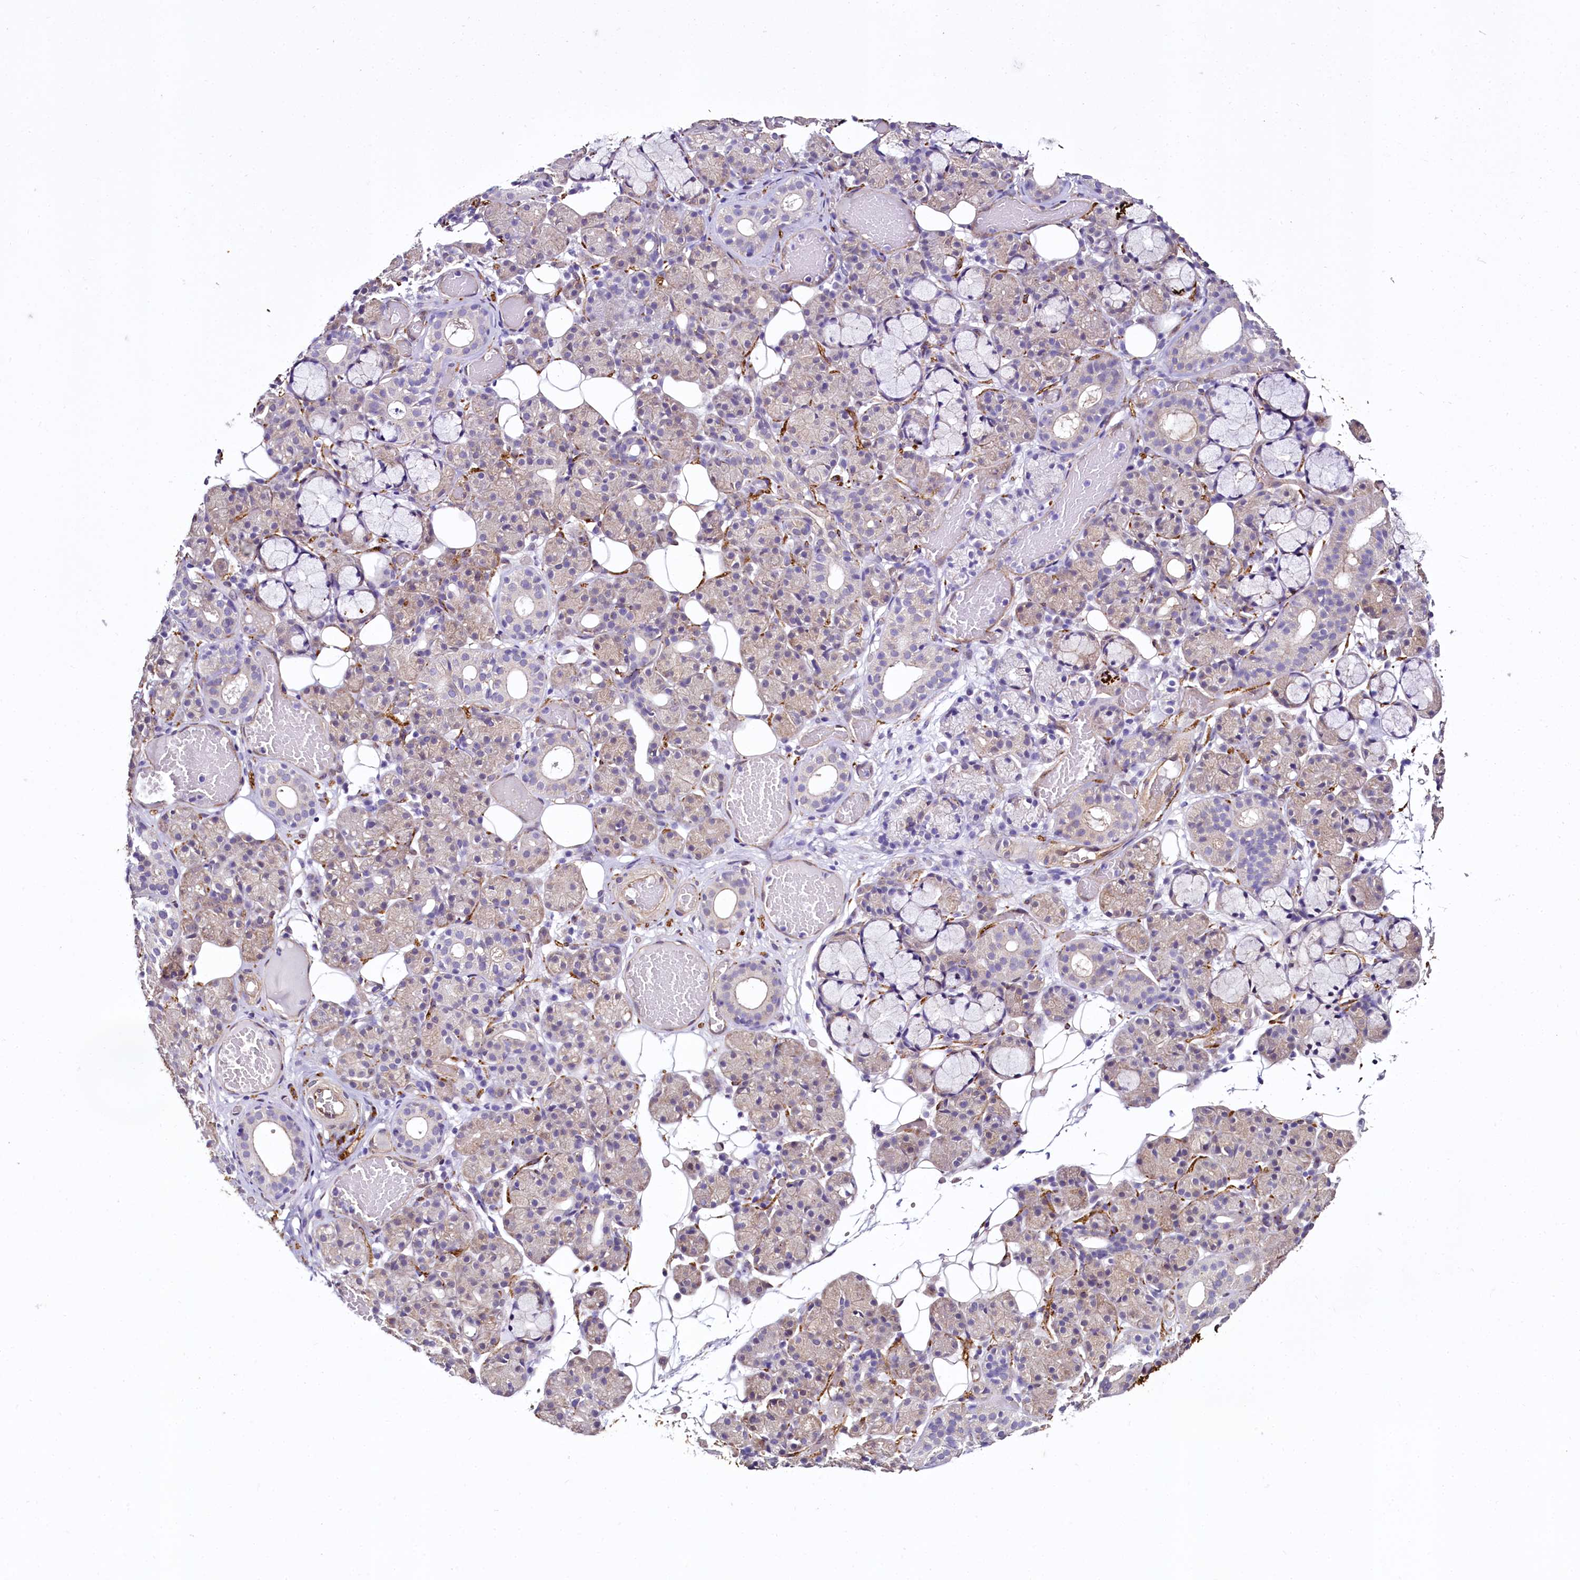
{"staining": {"intensity": "weak", "quantity": "25%-75%", "location": "cytoplasmic/membranous"}, "tissue": "salivary gland", "cell_type": "Glandular cells", "image_type": "normal", "snomed": [{"axis": "morphology", "description": "Normal tissue, NOS"}, {"axis": "topography", "description": "Salivary gland"}], "caption": "Protein analysis of normal salivary gland reveals weak cytoplasmic/membranous expression in about 25%-75% of glandular cells. (brown staining indicates protein expression, while blue staining denotes nuclei).", "gene": "STXBP1", "patient": {"sex": "male", "age": 63}}